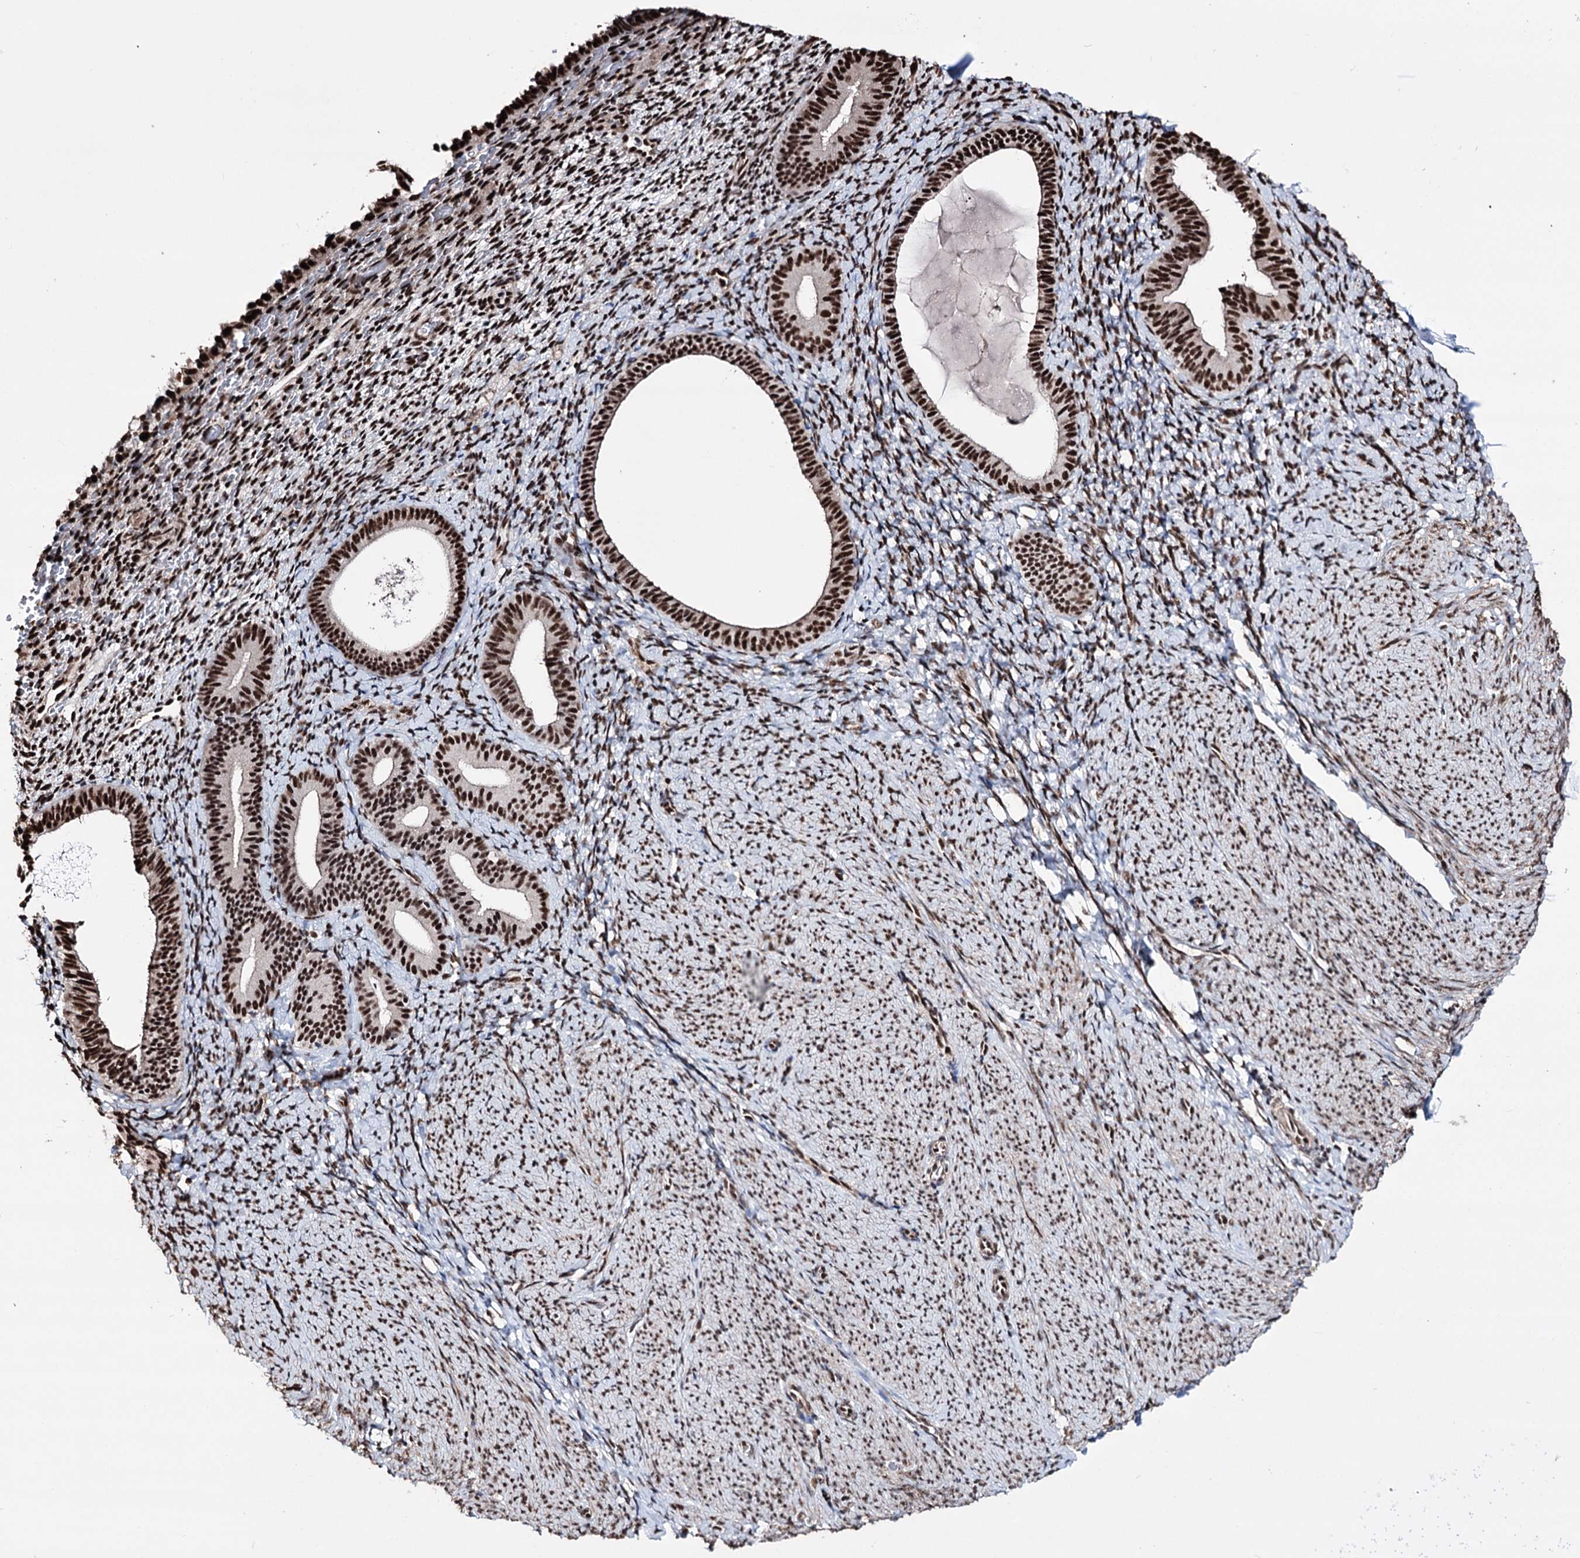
{"staining": {"intensity": "moderate", "quantity": "25%-75%", "location": "nuclear"}, "tissue": "endometrium", "cell_type": "Cells in endometrial stroma", "image_type": "normal", "snomed": [{"axis": "morphology", "description": "Normal tissue, NOS"}, {"axis": "topography", "description": "Endometrium"}], "caption": "DAB (3,3'-diaminobenzidine) immunohistochemical staining of benign human endometrium displays moderate nuclear protein staining in about 25%-75% of cells in endometrial stroma.", "gene": "CHMP7", "patient": {"sex": "female", "age": 65}}